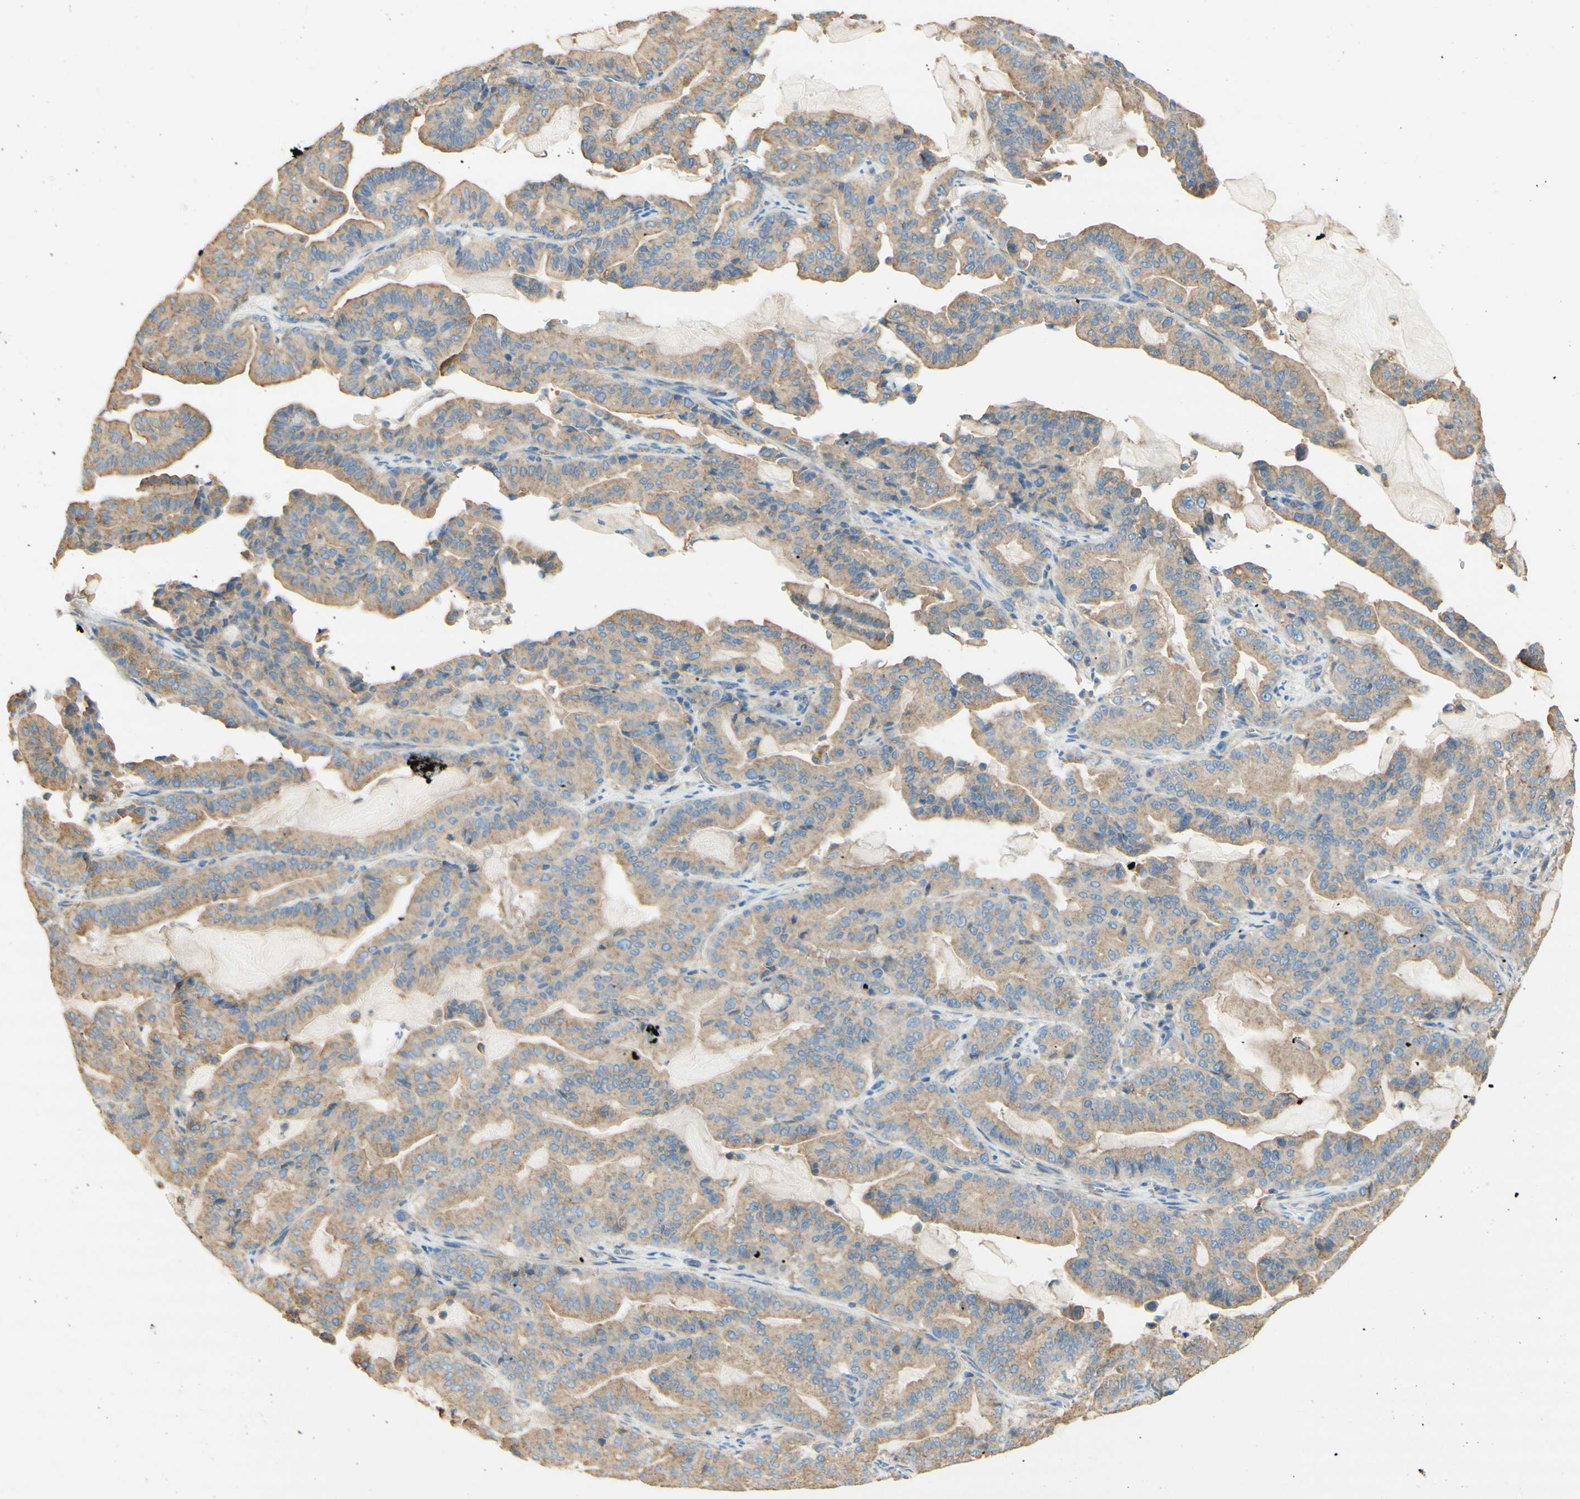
{"staining": {"intensity": "weak", "quantity": ">75%", "location": "cytoplasmic/membranous"}, "tissue": "pancreatic cancer", "cell_type": "Tumor cells", "image_type": "cancer", "snomed": [{"axis": "morphology", "description": "Adenocarcinoma, NOS"}, {"axis": "topography", "description": "Pancreas"}], "caption": "Immunohistochemical staining of human adenocarcinoma (pancreatic) demonstrates weak cytoplasmic/membranous protein expression in about >75% of tumor cells.", "gene": "CLTC", "patient": {"sex": "male", "age": 63}}